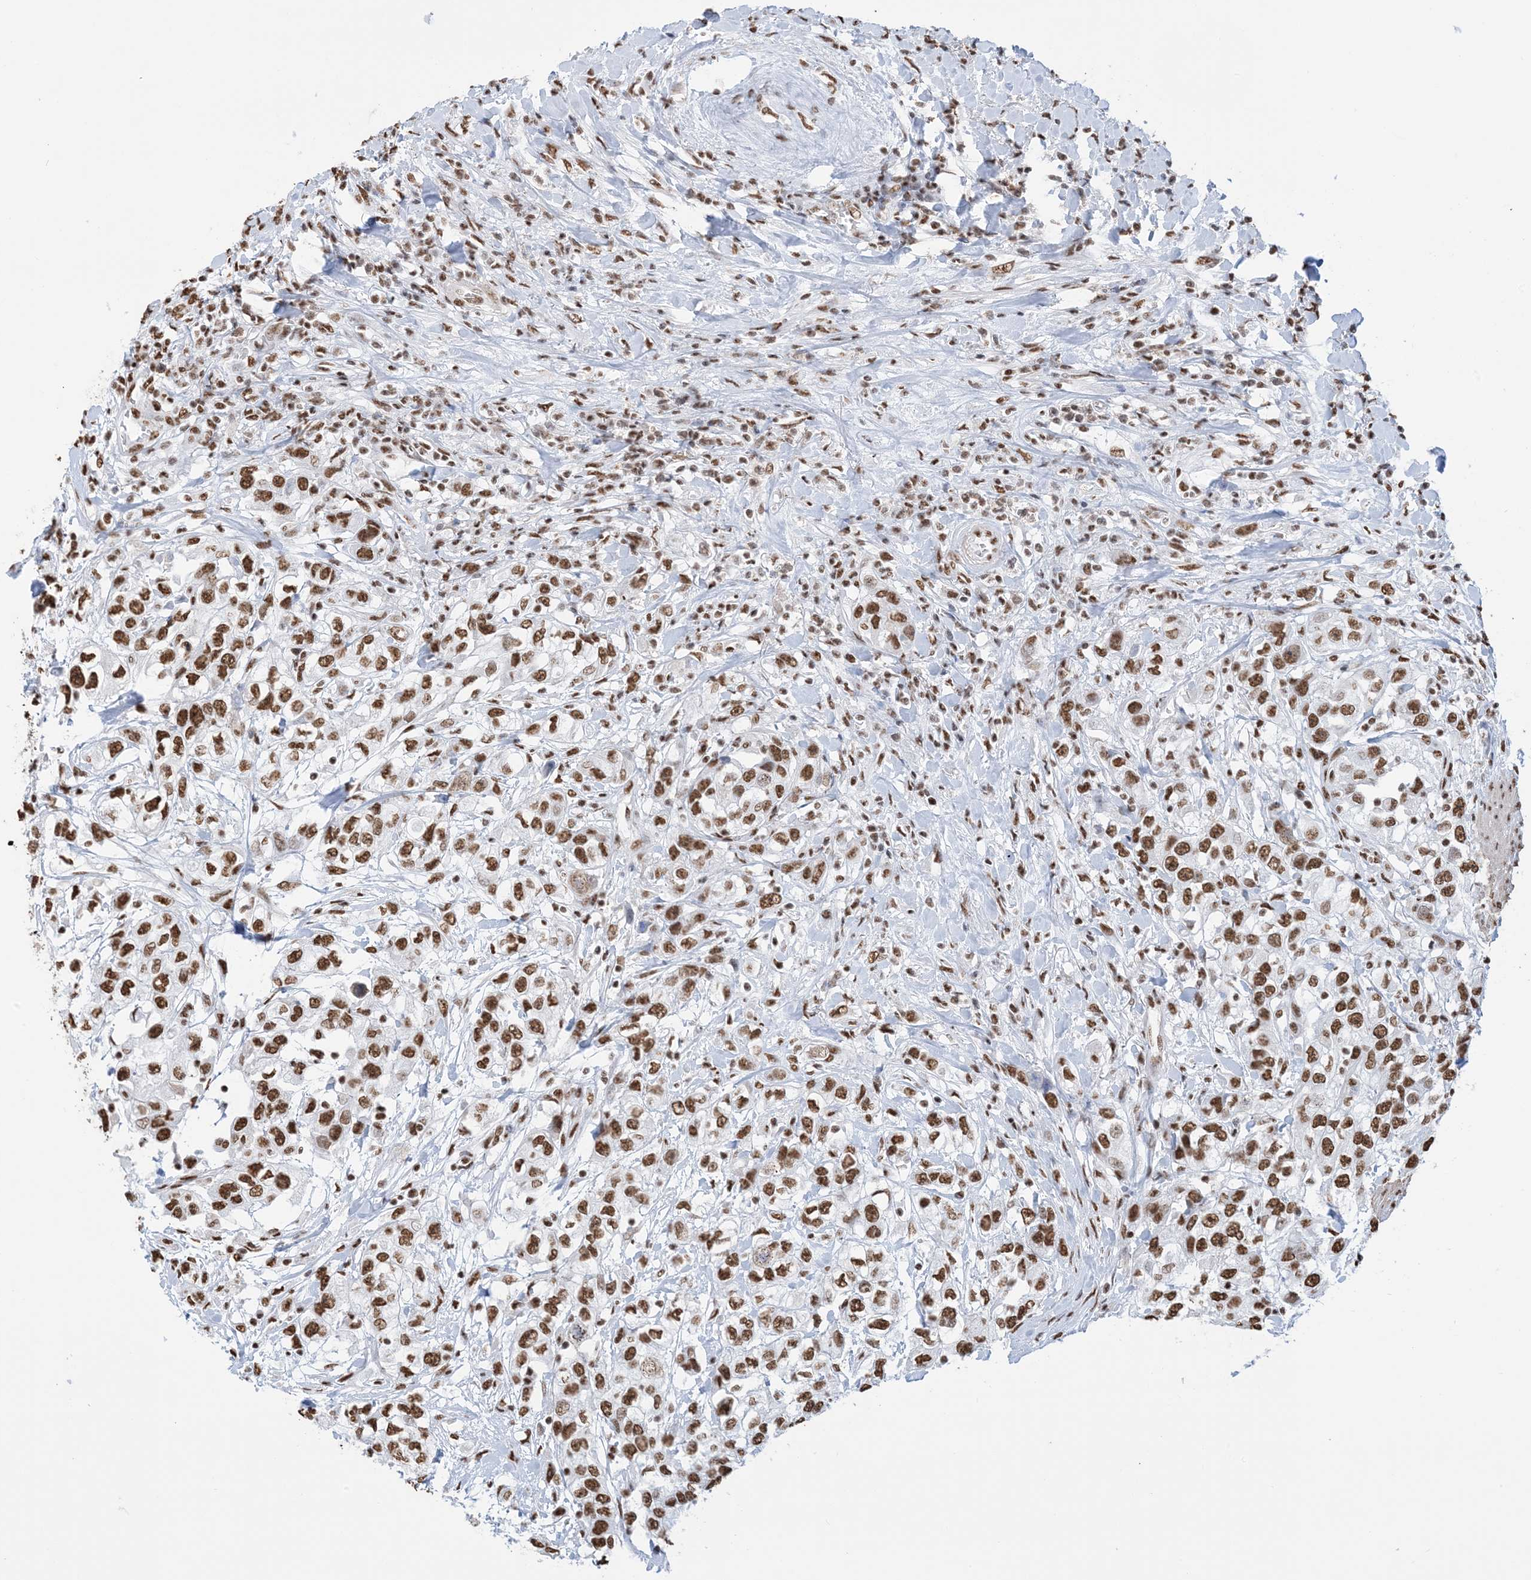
{"staining": {"intensity": "strong", "quantity": ">75%", "location": "nuclear"}, "tissue": "urothelial cancer", "cell_type": "Tumor cells", "image_type": "cancer", "snomed": [{"axis": "morphology", "description": "Urothelial carcinoma, High grade"}, {"axis": "topography", "description": "Urinary bladder"}], "caption": "Immunohistochemical staining of urothelial cancer reveals high levels of strong nuclear protein staining in approximately >75% of tumor cells.", "gene": "ZNF792", "patient": {"sex": "female", "age": 80}}